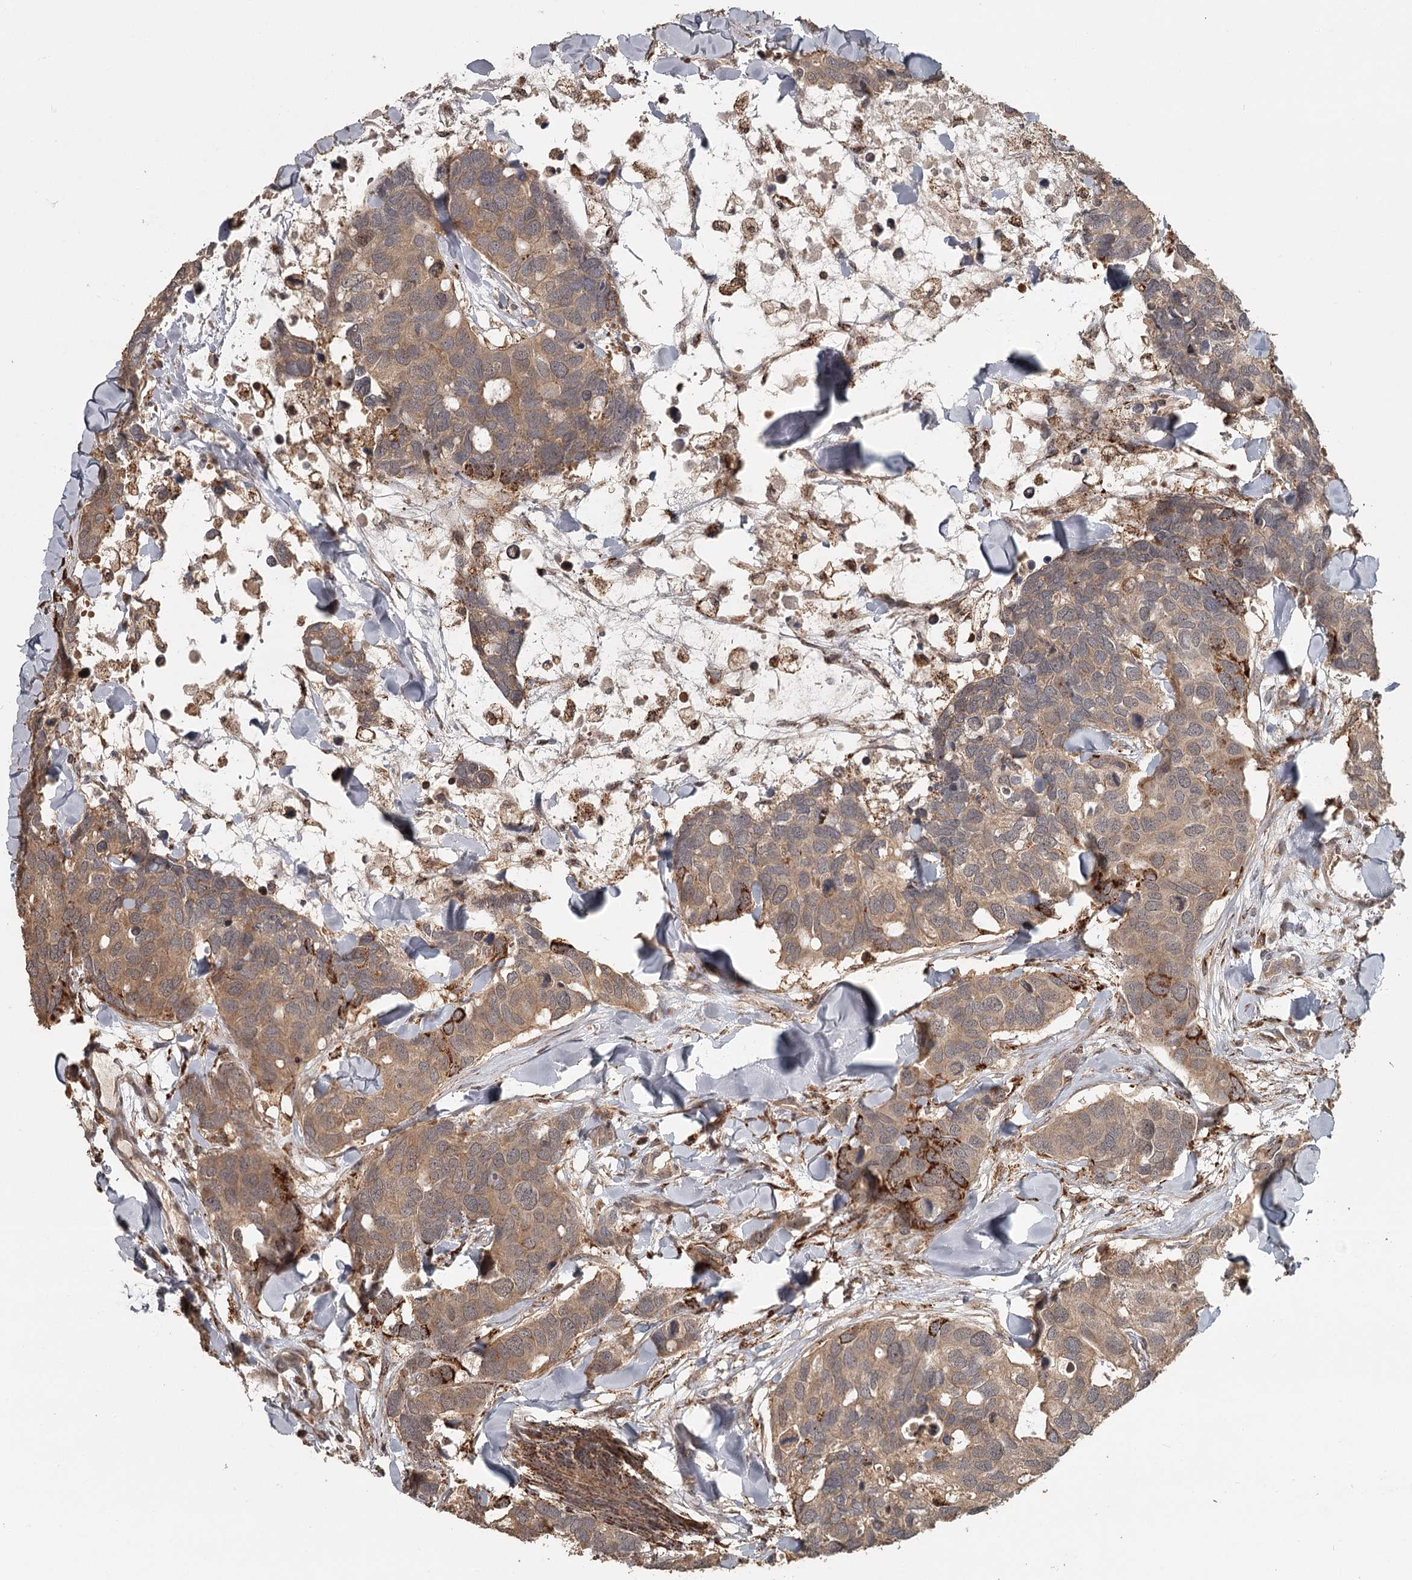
{"staining": {"intensity": "moderate", "quantity": ">75%", "location": "cytoplasmic/membranous"}, "tissue": "breast cancer", "cell_type": "Tumor cells", "image_type": "cancer", "snomed": [{"axis": "morphology", "description": "Duct carcinoma"}, {"axis": "topography", "description": "Breast"}], "caption": "Tumor cells display medium levels of moderate cytoplasmic/membranous staining in about >75% of cells in breast cancer (invasive ductal carcinoma).", "gene": "FAXC", "patient": {"sex": "female", "age": 83}}